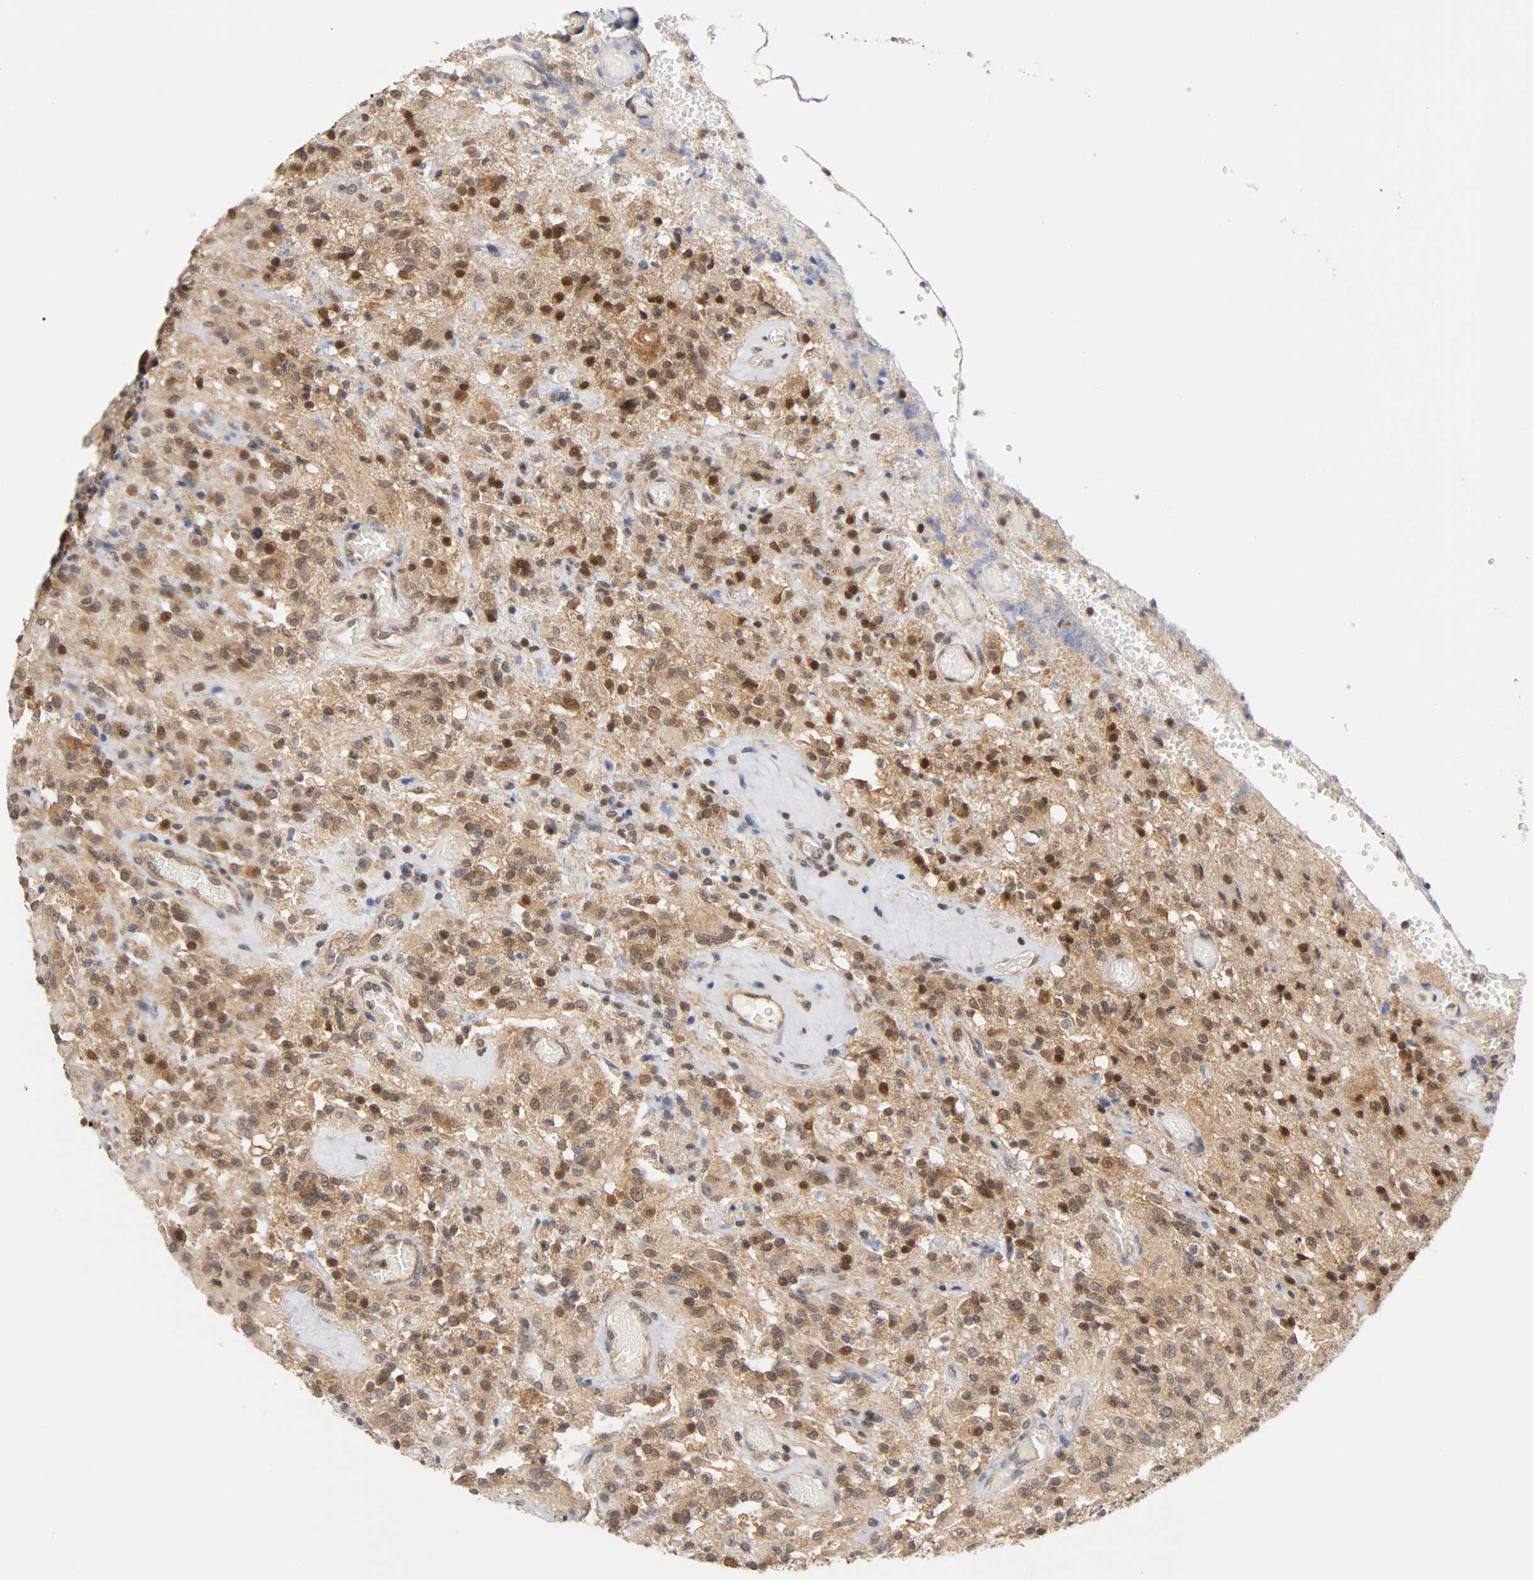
{"staining": {"intensity": "strong", "quantity": ">75%", "location": "cytoplasmic/membranous,nuclear"}, "tissue": "glioma", "cell_type": "Tumor cells", "image_type": "cancer", "snomed": [{"axis": "morphology", "description": "Normal tissue, NOS"}, {"axis": "morphology", "description": "Glioma, malignant, High grade"}, {"axis": "topography", "description": "Cerebral cortex"}], "caption": "Immunohistochemical staining of human high-grade glioma (malignant) shows high levels of strong cytoplasmic/membranous and nuclear protein expression in about >75% of tumor cells. (DAB IHC, brown staining for protein, blue staining for nuclei).", "gene": "UBE2M", "patient": {"sex": "male", "age": 56}}